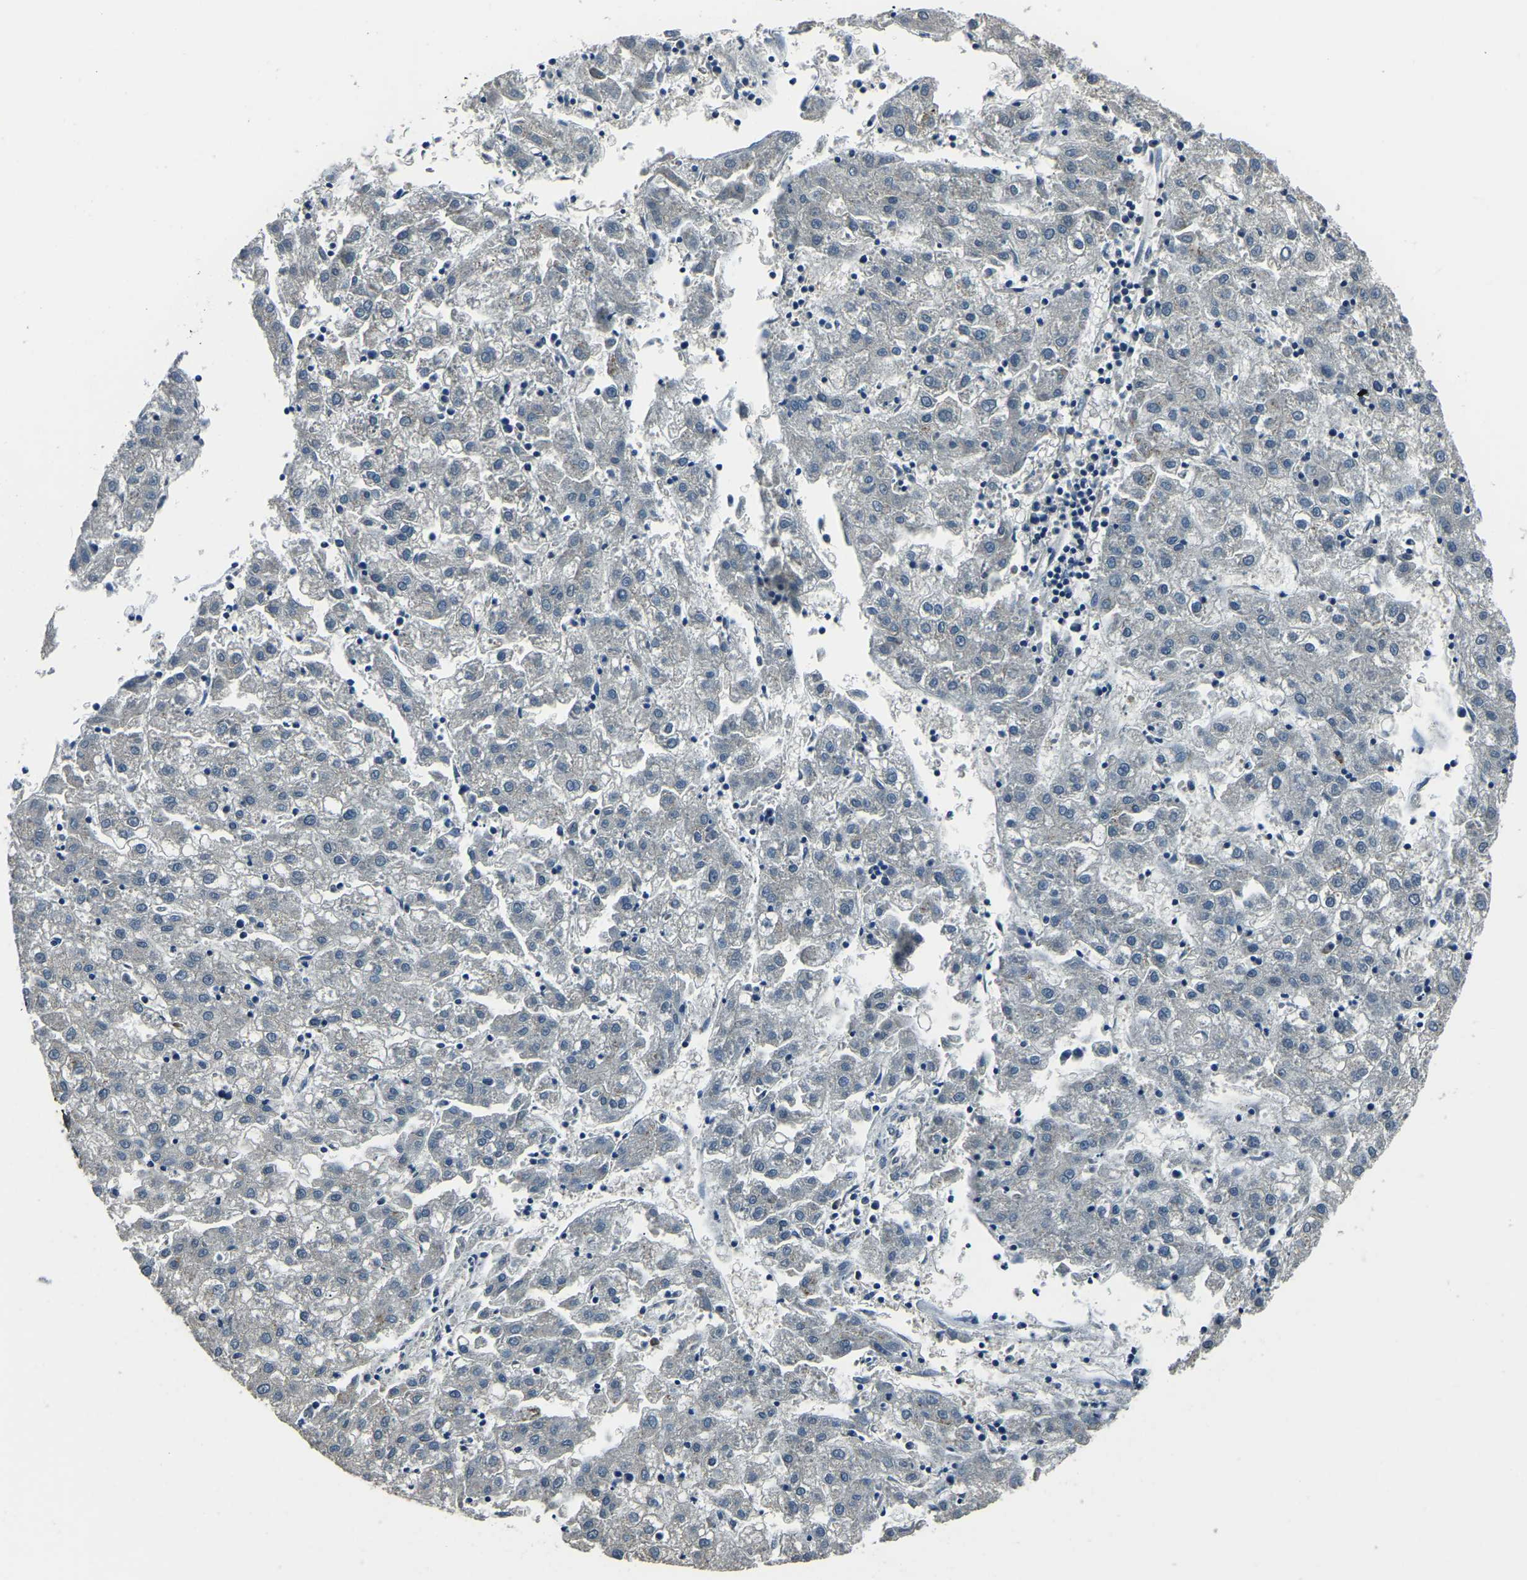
{"staining": {"intensity": "negative", "quantity": "none", "location": "none"}, "tissue": "liver cancer", "cell_type": "Tumor cells", "image_type": "cancer", "snomed": [{"axis": "morphology", "description": "Carcinoma, Hepatocellular, NOS"}, {"axis": "topography", "description": "Liver"}], "caption": "Immunohistochemistry (IHC) of liver cancer displays no positivity in tumor cells.", "gene": "ANKIB1", "patient": {"sex": "male", "age": 72}}